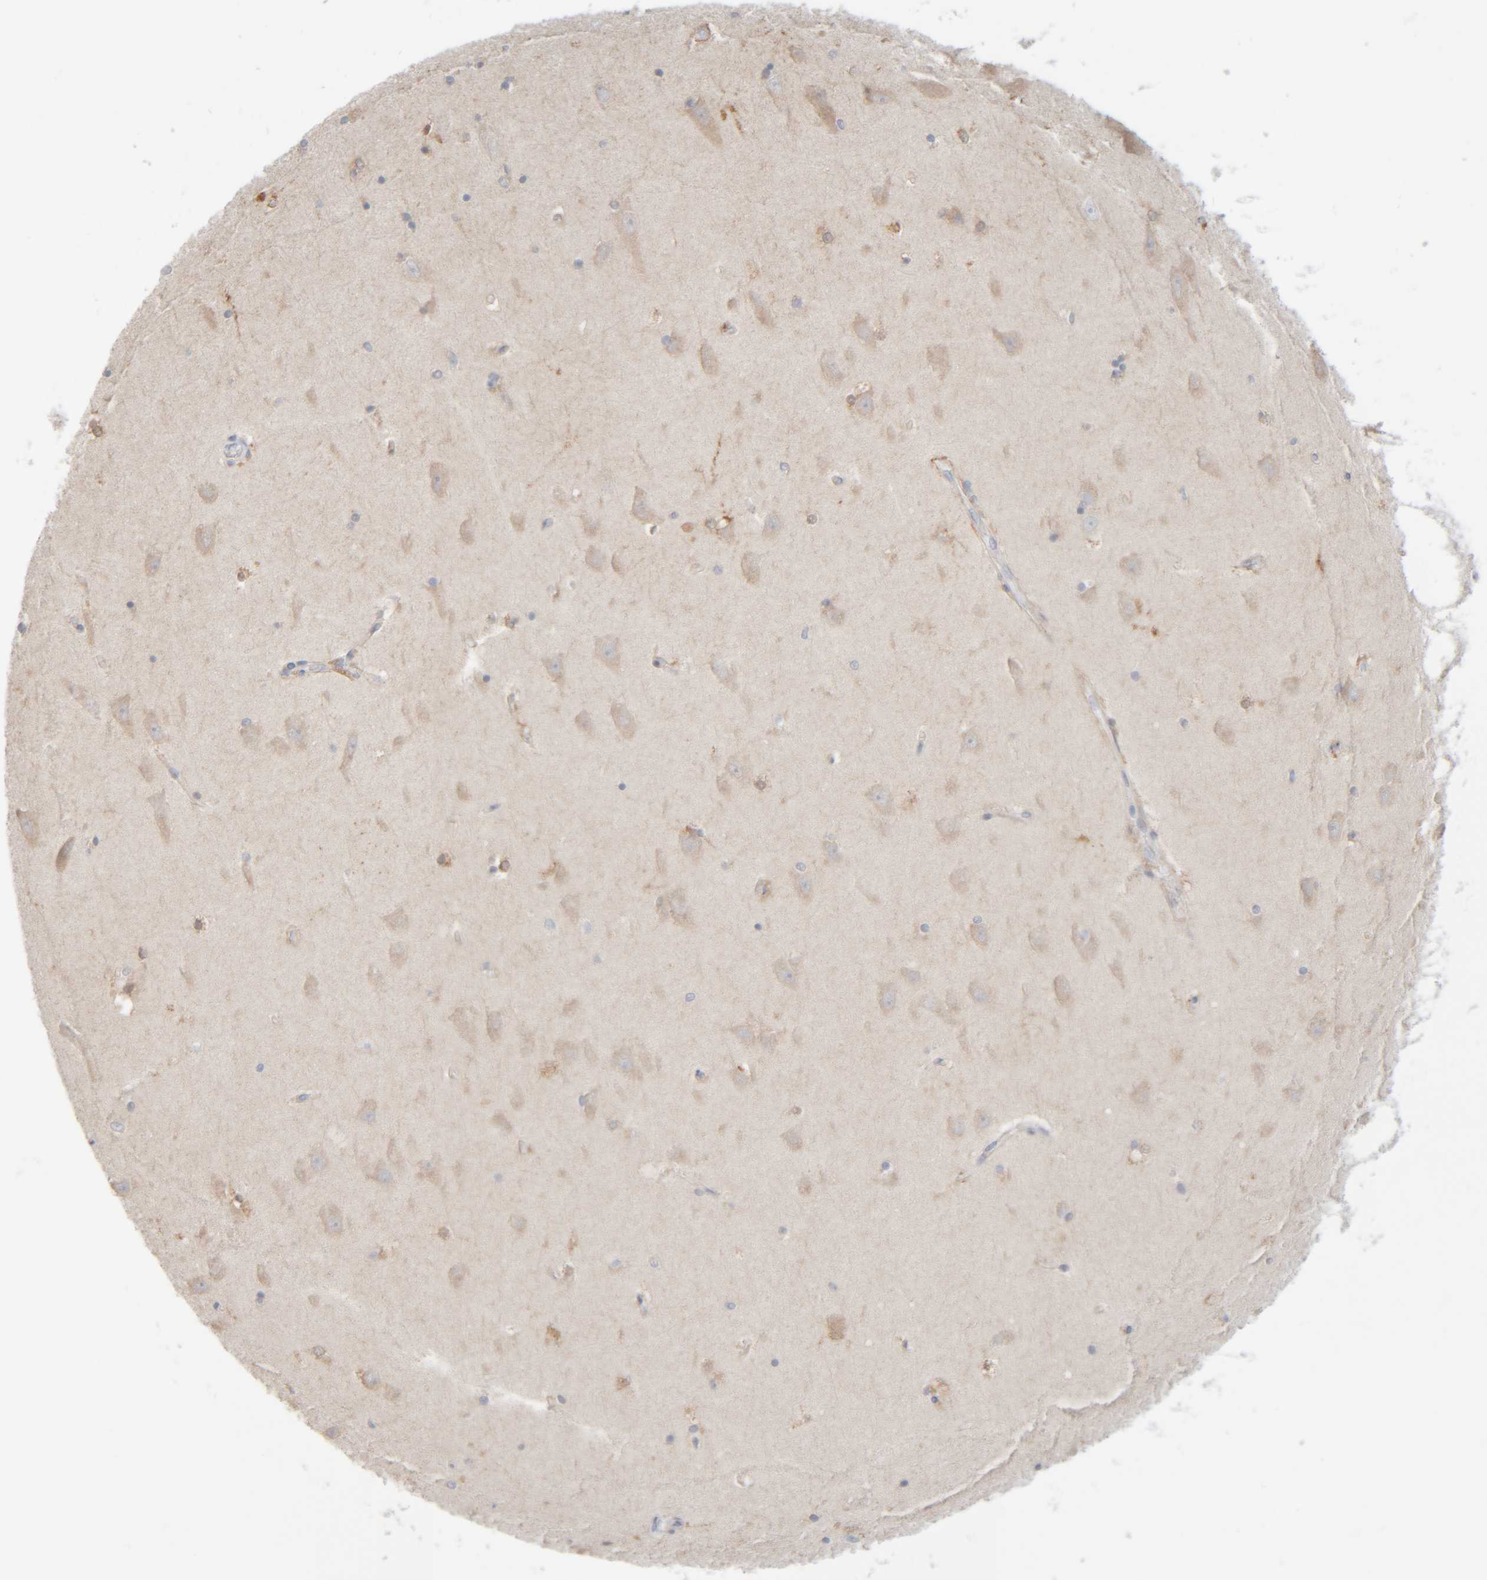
{"staining": {"intensity": "moderate", "quantity": "<25%", "location": "cytoplasmic/membranous"}, "tissue": "hippocampus", "cell_type": "Glial cells", "image_type": "normal", "snomed": [{"axis": "morphology", "description": "Normal tissue, NOS"}, {"axis": "topography", "description": "Hippocampus"}], "caption": "Immunohistochemical staining of benign hippocampus shows moderate cytoplasmic/membranous protein expression in approximately <25% of glial cells. The staining is performed using DAB brown chromogen to label protein expression. The nuclei are counter-stained blue using hematoxylin.", "gene": "RIDA", "patient": {"sex": "male", "age": 45}}